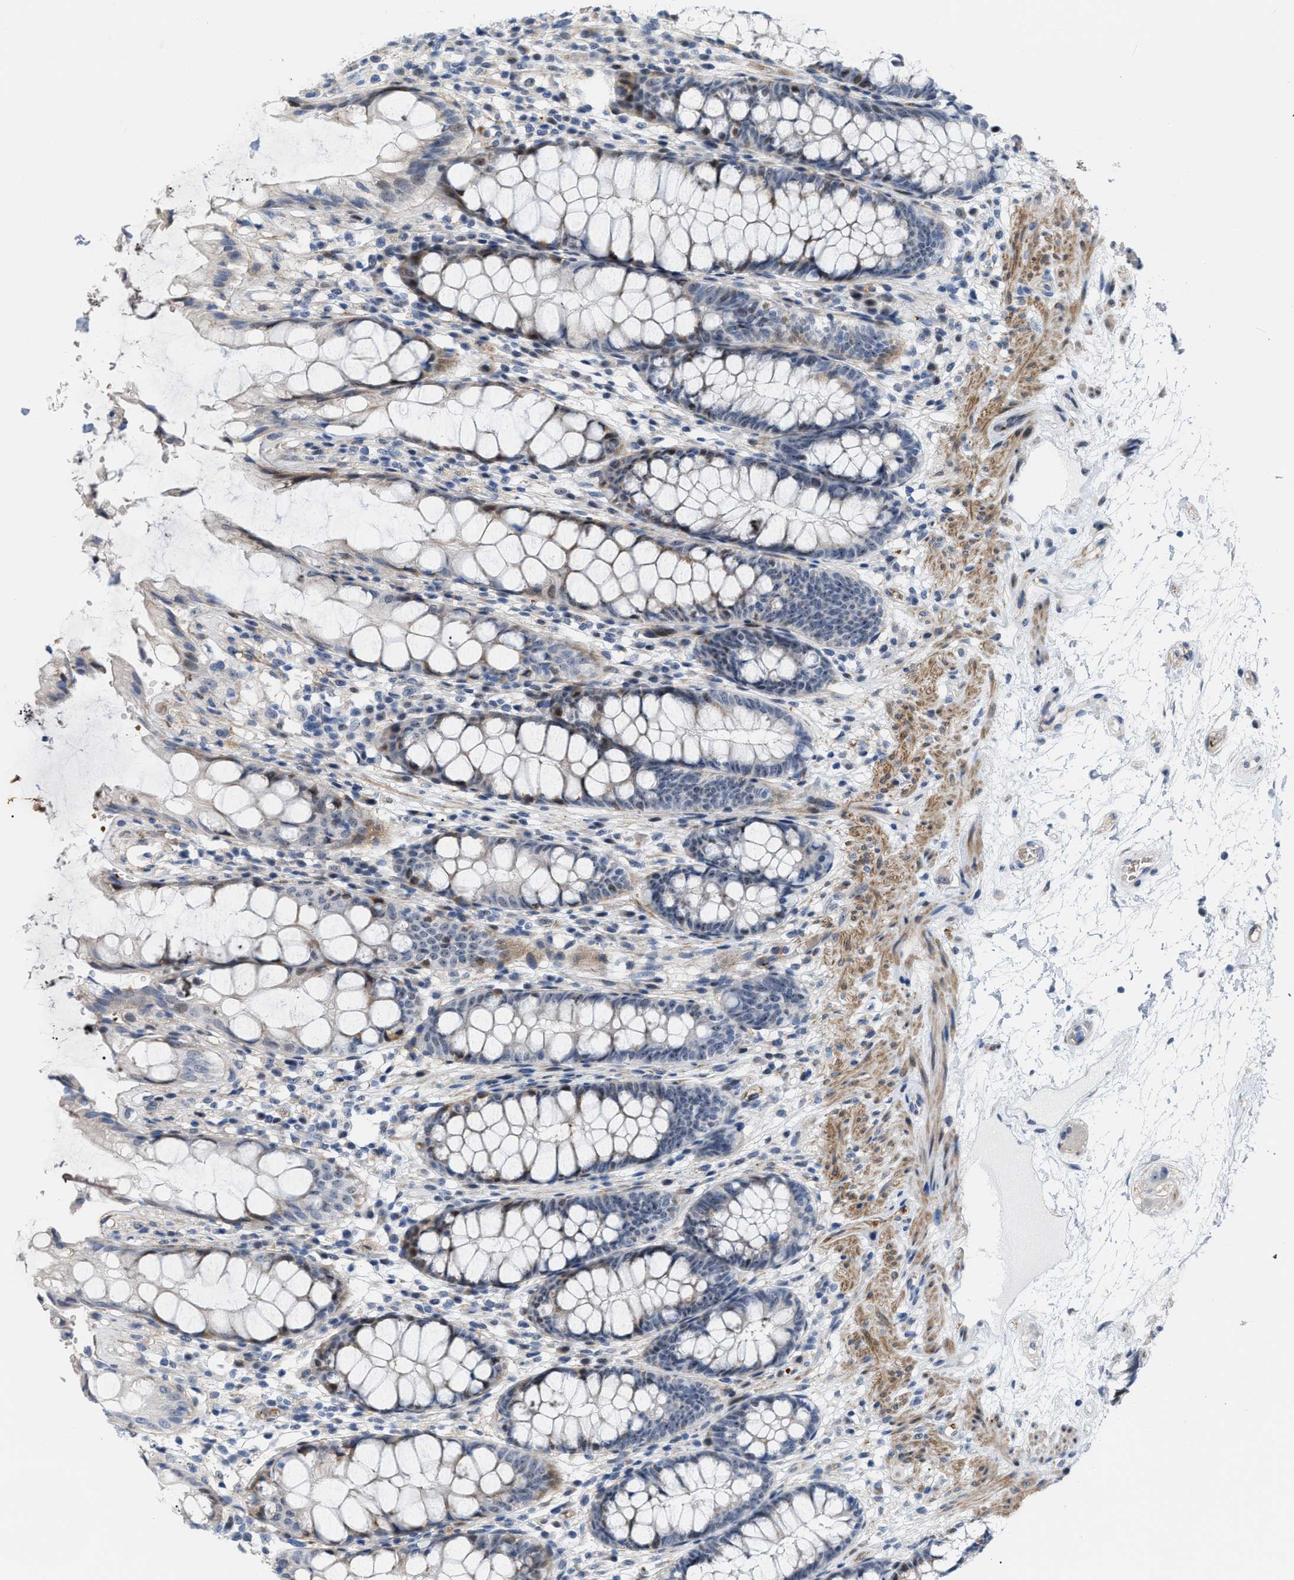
{"staining": {"intensity": "moderate", "quantity": "25%-75%", "location": "cytoplasmic/membranous,nuclear"}, "tissue": "rectum", "cell_type": "Glandular cells", "image_type": "normal", "snomed": [{"axis": "morphology", "description": "Normal tissue, NOS"}, {"axis": "topography", "description": "Rectum"}], "caption": "Glandular cells show medium levels of moderate cytoplasmic/membranous,nuclear positivity in about 25%-75% of cells in unremarkable rectum. (IHC, brightfield microscopy, high magnification).", "gene": "POLR1F", "patient": {"sex": "male", "age": 64}}